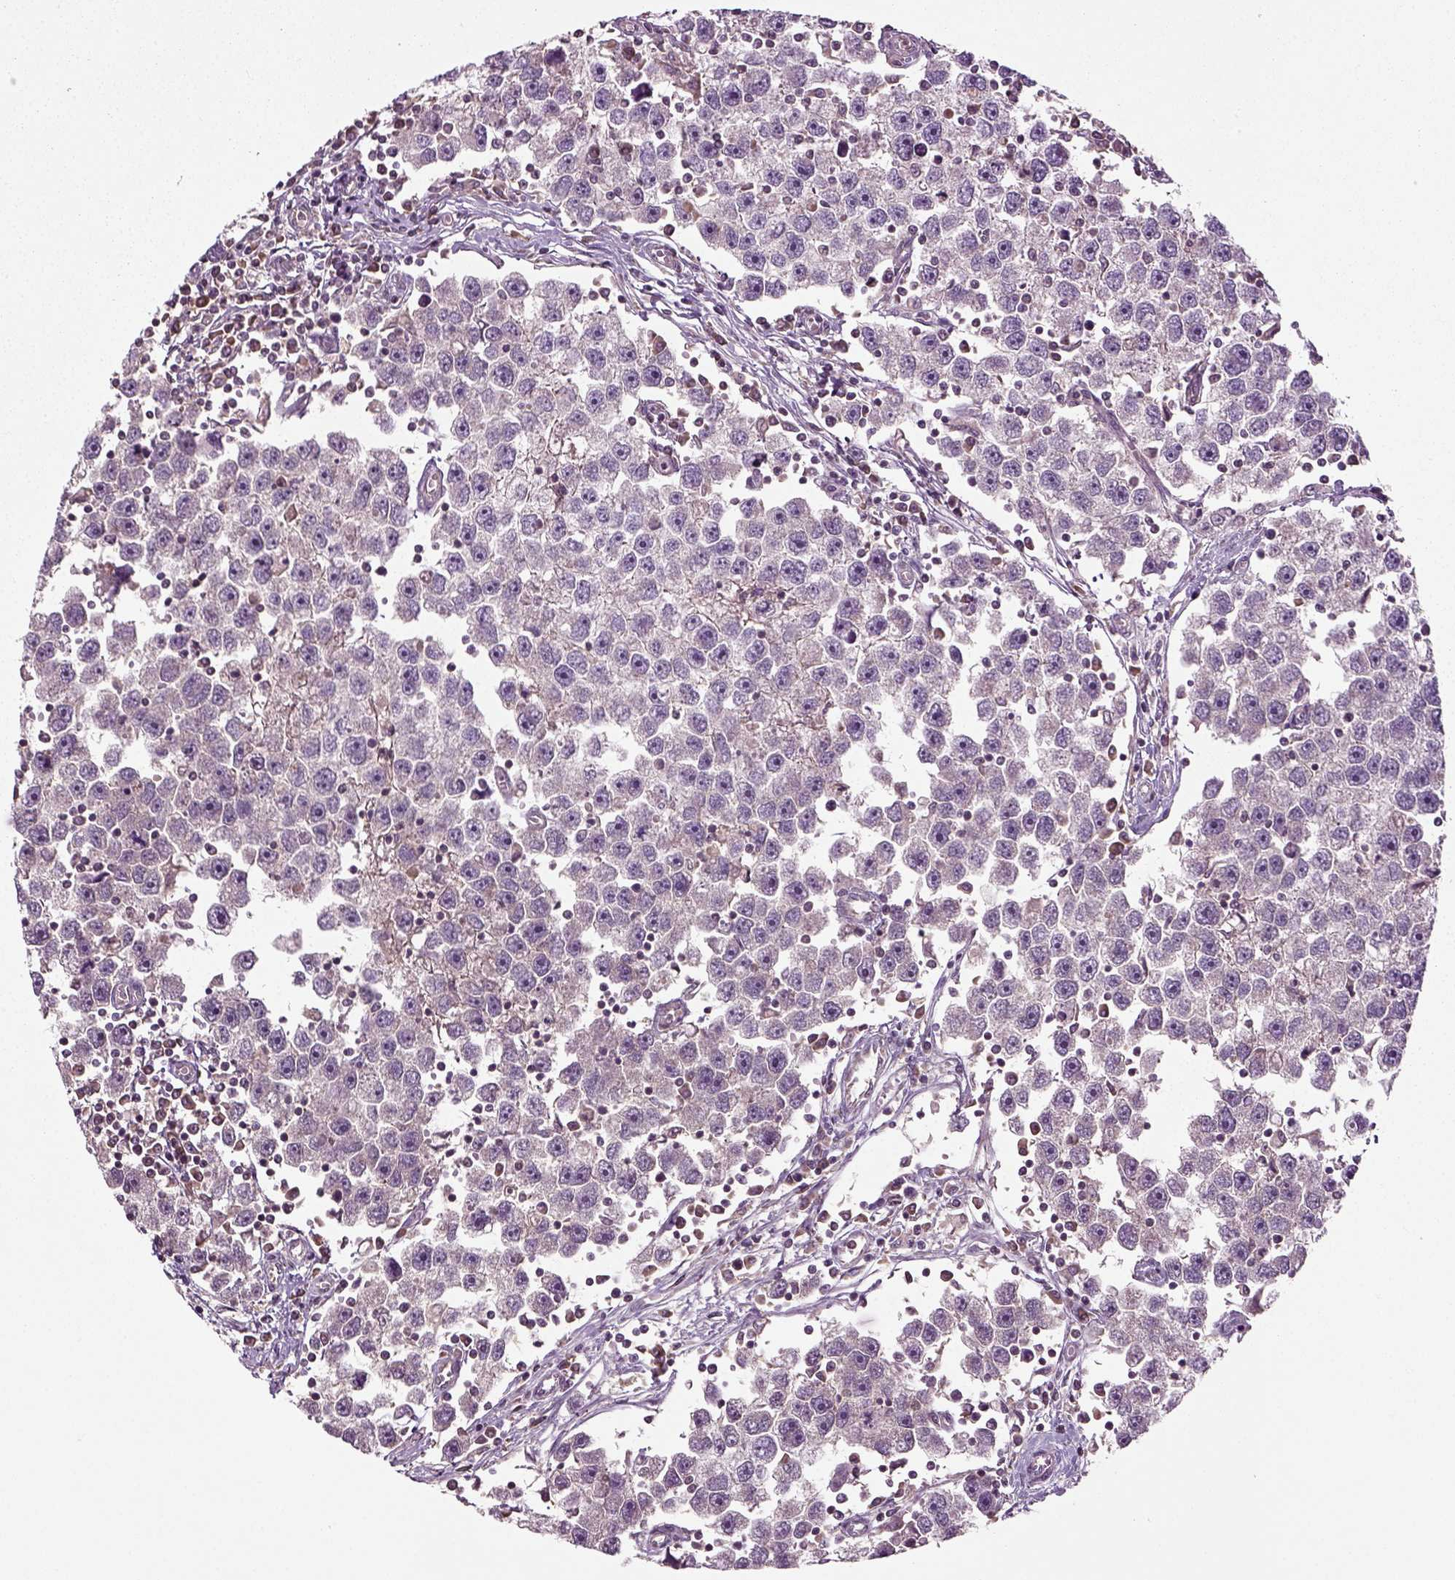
{"staining": {"intensity": "negative", "quantity": "none", "location": "none"}, "tissue": "testis cancer", "cell_type": "Tumor cells", "image_type": "cancer", "snomed": [{"axis": "morphology", "description": "Seminoma, NOS"}, {"axis": "topography", "description": "Testis"}], "caption": "The micrograph reveals no significant staining in tumor cells of testis cancer (seminoma).", "gene": "ERV3-1", "patient": {"sex": "male", "age": 30}}